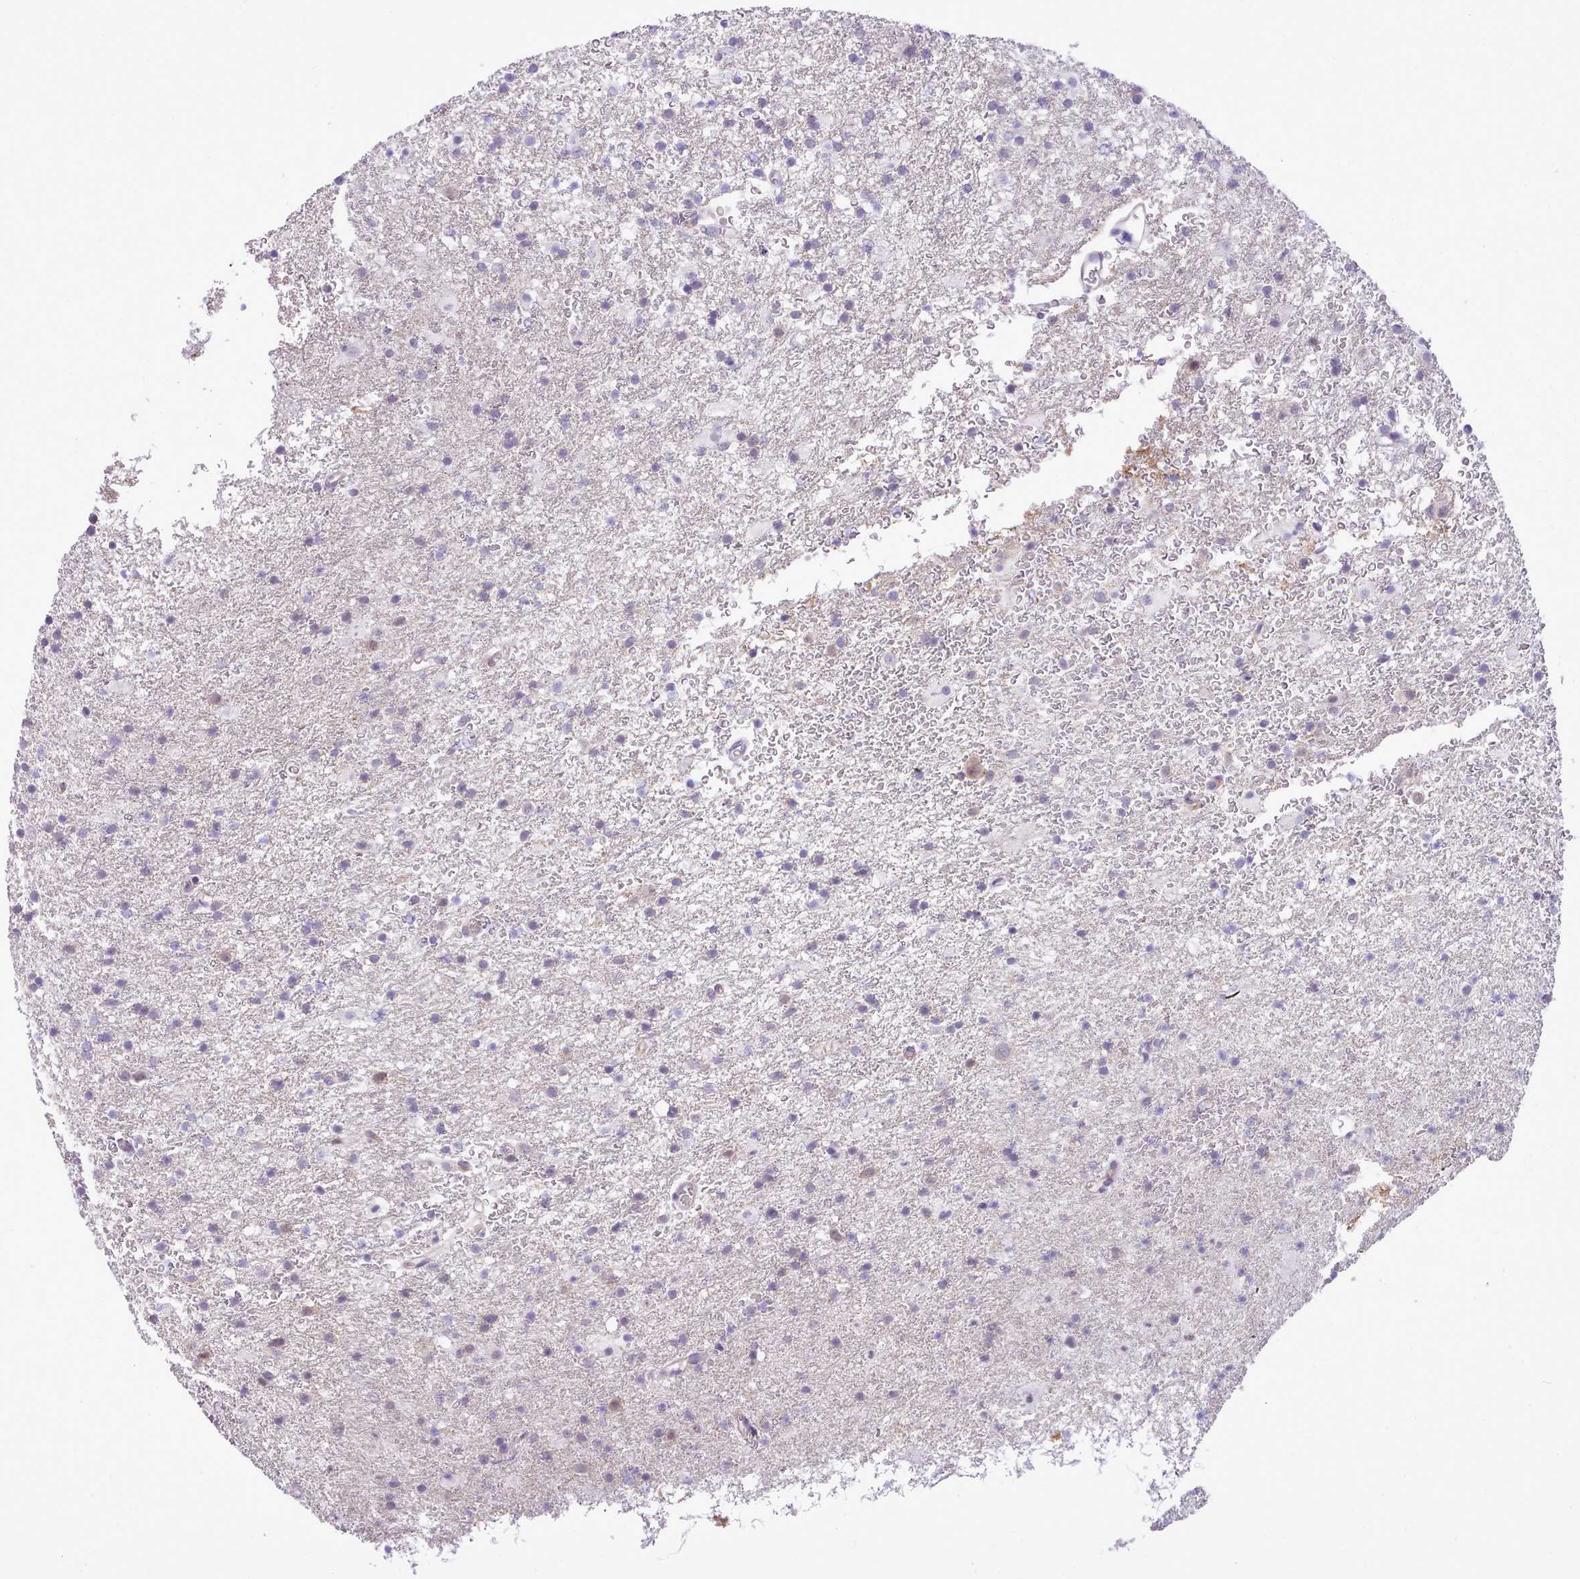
{"staining": {"intensity": "negative", "quantity": "none", "location": "none"}, "tissue": "glioma", "cell_type": "Tumor cells", "image_type": "cancer", "snomed": [{"axis": "morphology", "description": "Glioma, malignant, Low grade"}, {"axis": "topography", "description": "Brain"}], "caption": "The micrograph reveals no staining of tumor cells in glioma.", "gene": "LRRC37A", "patient": {"sex": "male", "age": 65}}